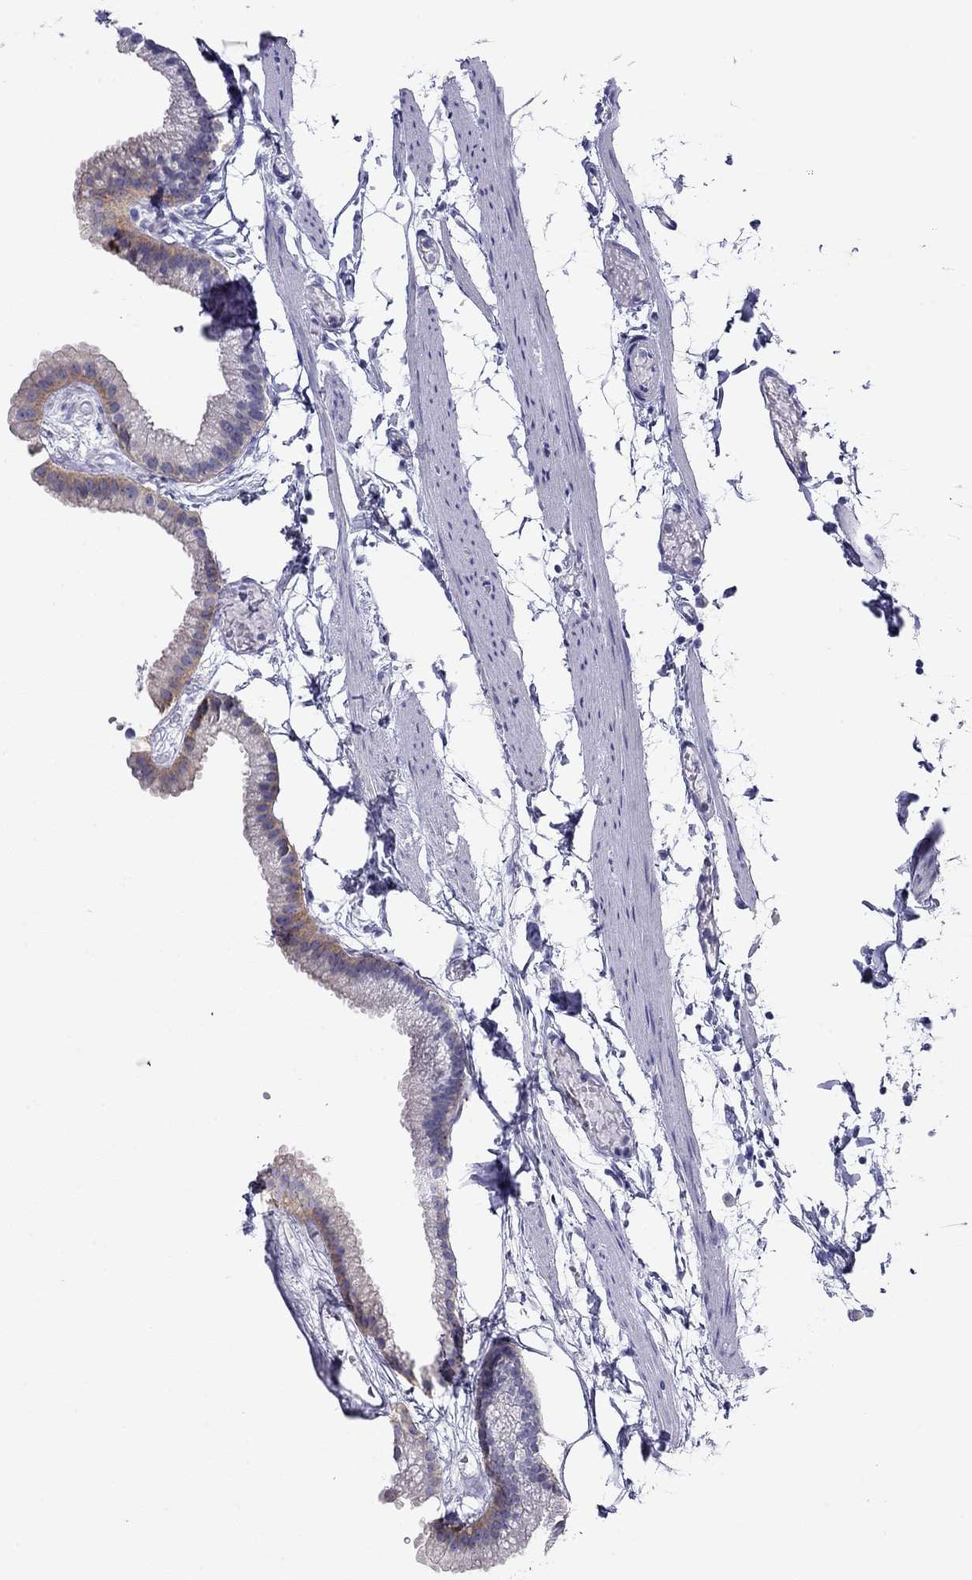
{"staining": {"intensity": "moderate", "quantity": "<25%", "location": "cytoplasmic/membranous"}, "tissue": "gallbladder", "cell_type": "Glandular cells", "image_type": "normal", "snomed": [{"axis": "morphology", "description": "Normal tissue, NOS"}, {"axis": "topography", "description": "Gallbladder"}], "caption": "Protein expression by IHC reveals moderate cytoplasmic/membranous expression in approximately <25% of glandular cells in unremarkable gallbladder. (DAB (3,3'-diaminobenzidine) IHC, brown staining for protein, blue staining for nuclei).", "gene": "MYMX", "patient": {"sex": "female", "age": 45}}